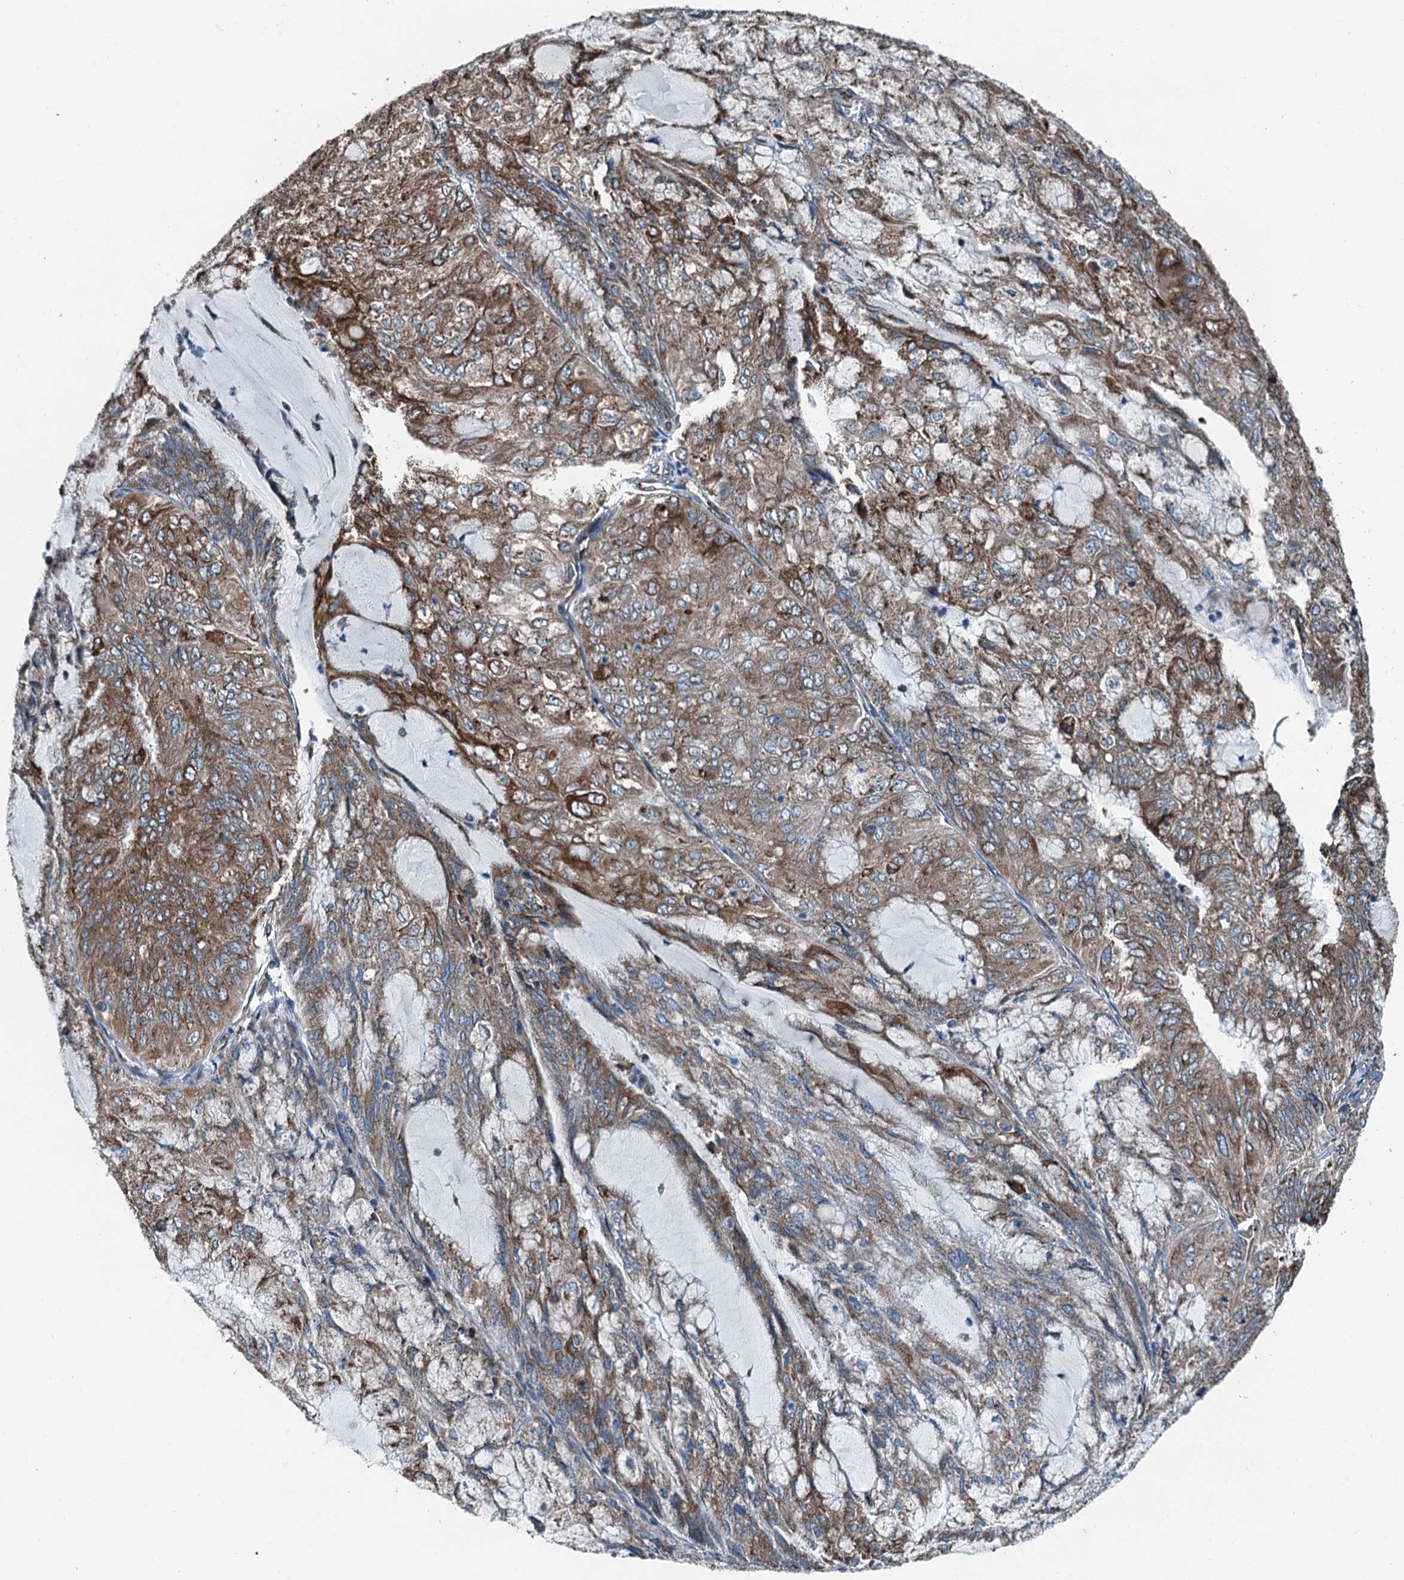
{"staining": {"intensity": "moderate", "quantity": "25%-75%", "location": "cytoplasmic/membranous"}, "tissue": "endometrial cancer", "cell_type": "Tumor cells", "image_type": "cancer", "snomed": [{"axis": "morphology", "description": "Adenocarcinoma, NOS"}, {"axis": "topography", "description": "Endometrium"}], "caption": "Brown immunohistochemical staining in human adenocarcinoma (endometrial) displays moderate cytoplasmic/membranous positivity in about 25%-75% of tumor cells.", "gene": "TAMALIN", "patient": {"sex": "female", "age": 81}}